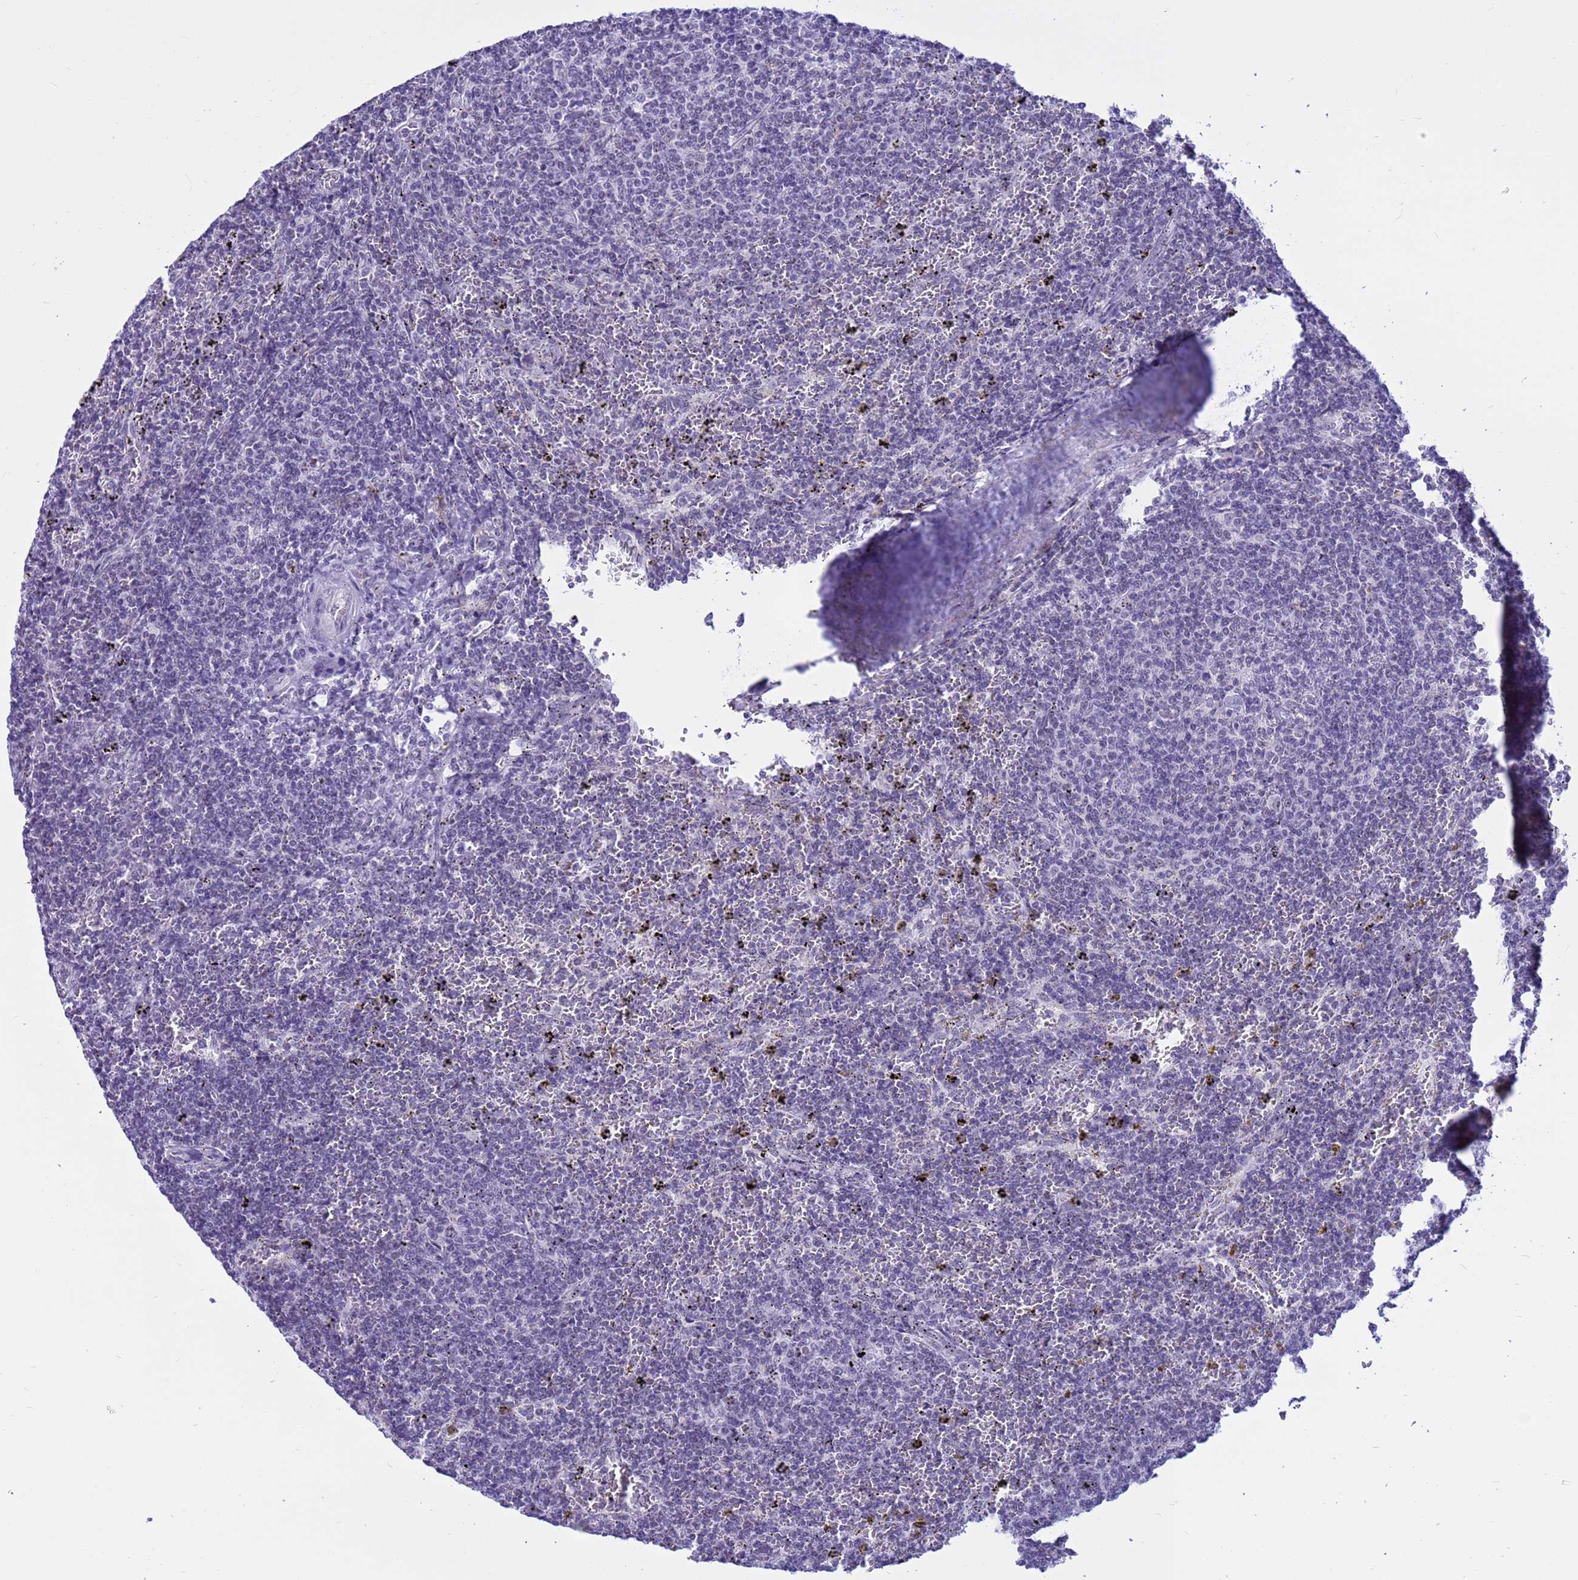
{"staining": {"intensity": "negative", "quantity": "none", "location": "none"}, "tissue": "lymphoma", "cell_type": "Tumor cells", "image_type": "cancer", "snomed": [{"axis": "morphology", "description": "Malignant lymphoma, non-Hodgkin's type, Low grade"}, {"axis": "topography", "description": "Spleen"}], "caption": "This is a histopathology image of immunohistochemistry (IHC) staining of lymphoma, which shows no positivity in tumor cells.", "gene": "DMRTC2", "patient": {"sex": "female", "age": 50}}